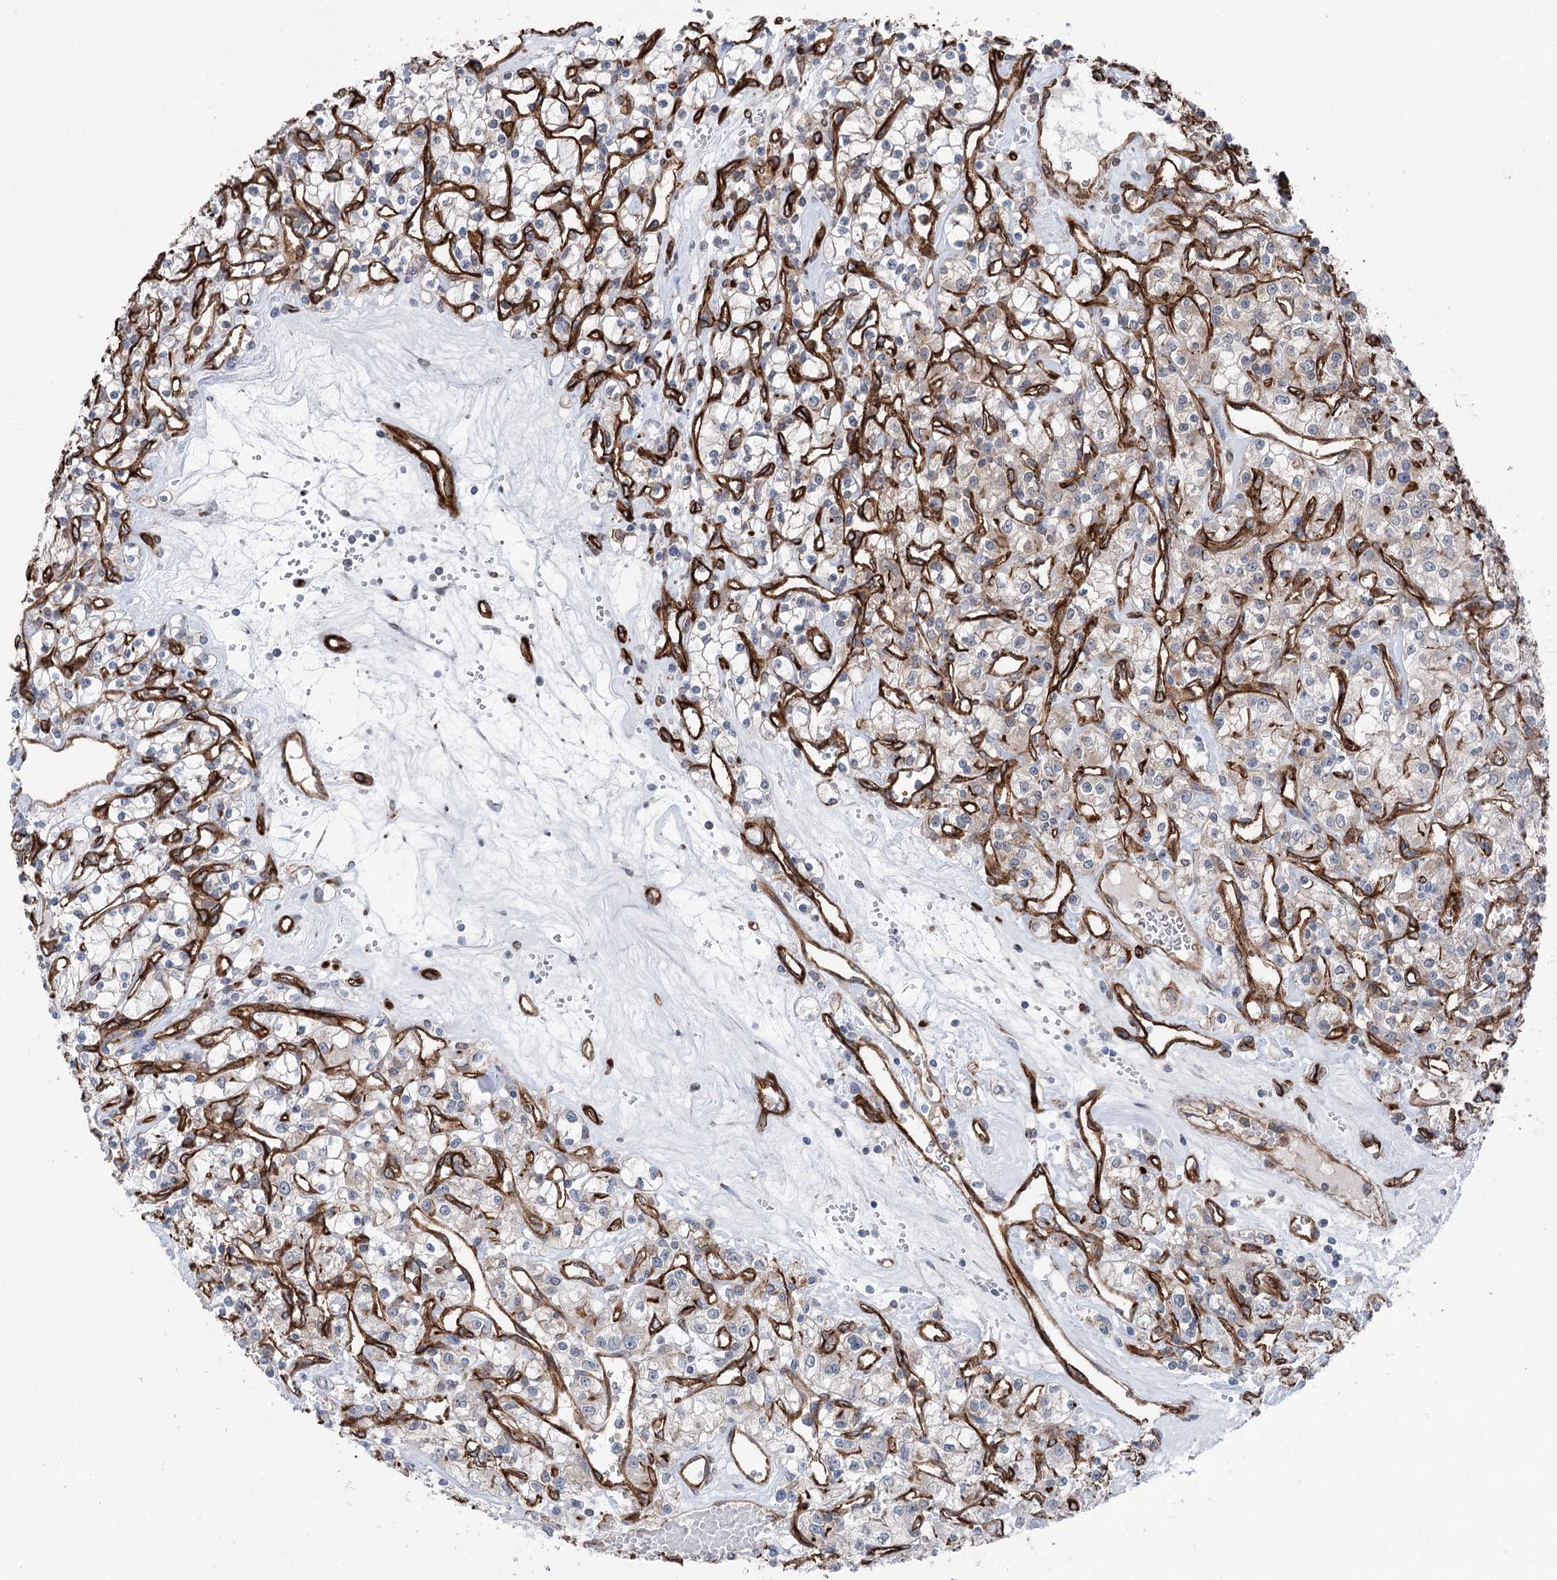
{"staining": {"intensity": "weak", "quantity": "25%-75%", "location": "cytoplasmic/membranous"}, "tissue": "renal cancer", "cell_type": "Tumor cells", "image_type": "cancer", "snomed": [{"axis": "morphology", "description": "Adenocarcinoma, NOS"}, {"axis": "topography", "description": "Kidney"}], "caption": "Immunohistochemical staining of human renal adenocarcinoma shows low levels of weak cytoplasmic/membranous expression in approximately 25%-75% of tumor cells. (DAB (3,3'-diaminobenzidine) = brown stain, brightfield microscopy at high magnification).", "gene": "MTPAP", "patient": {"sex": "female", "age": 59}}